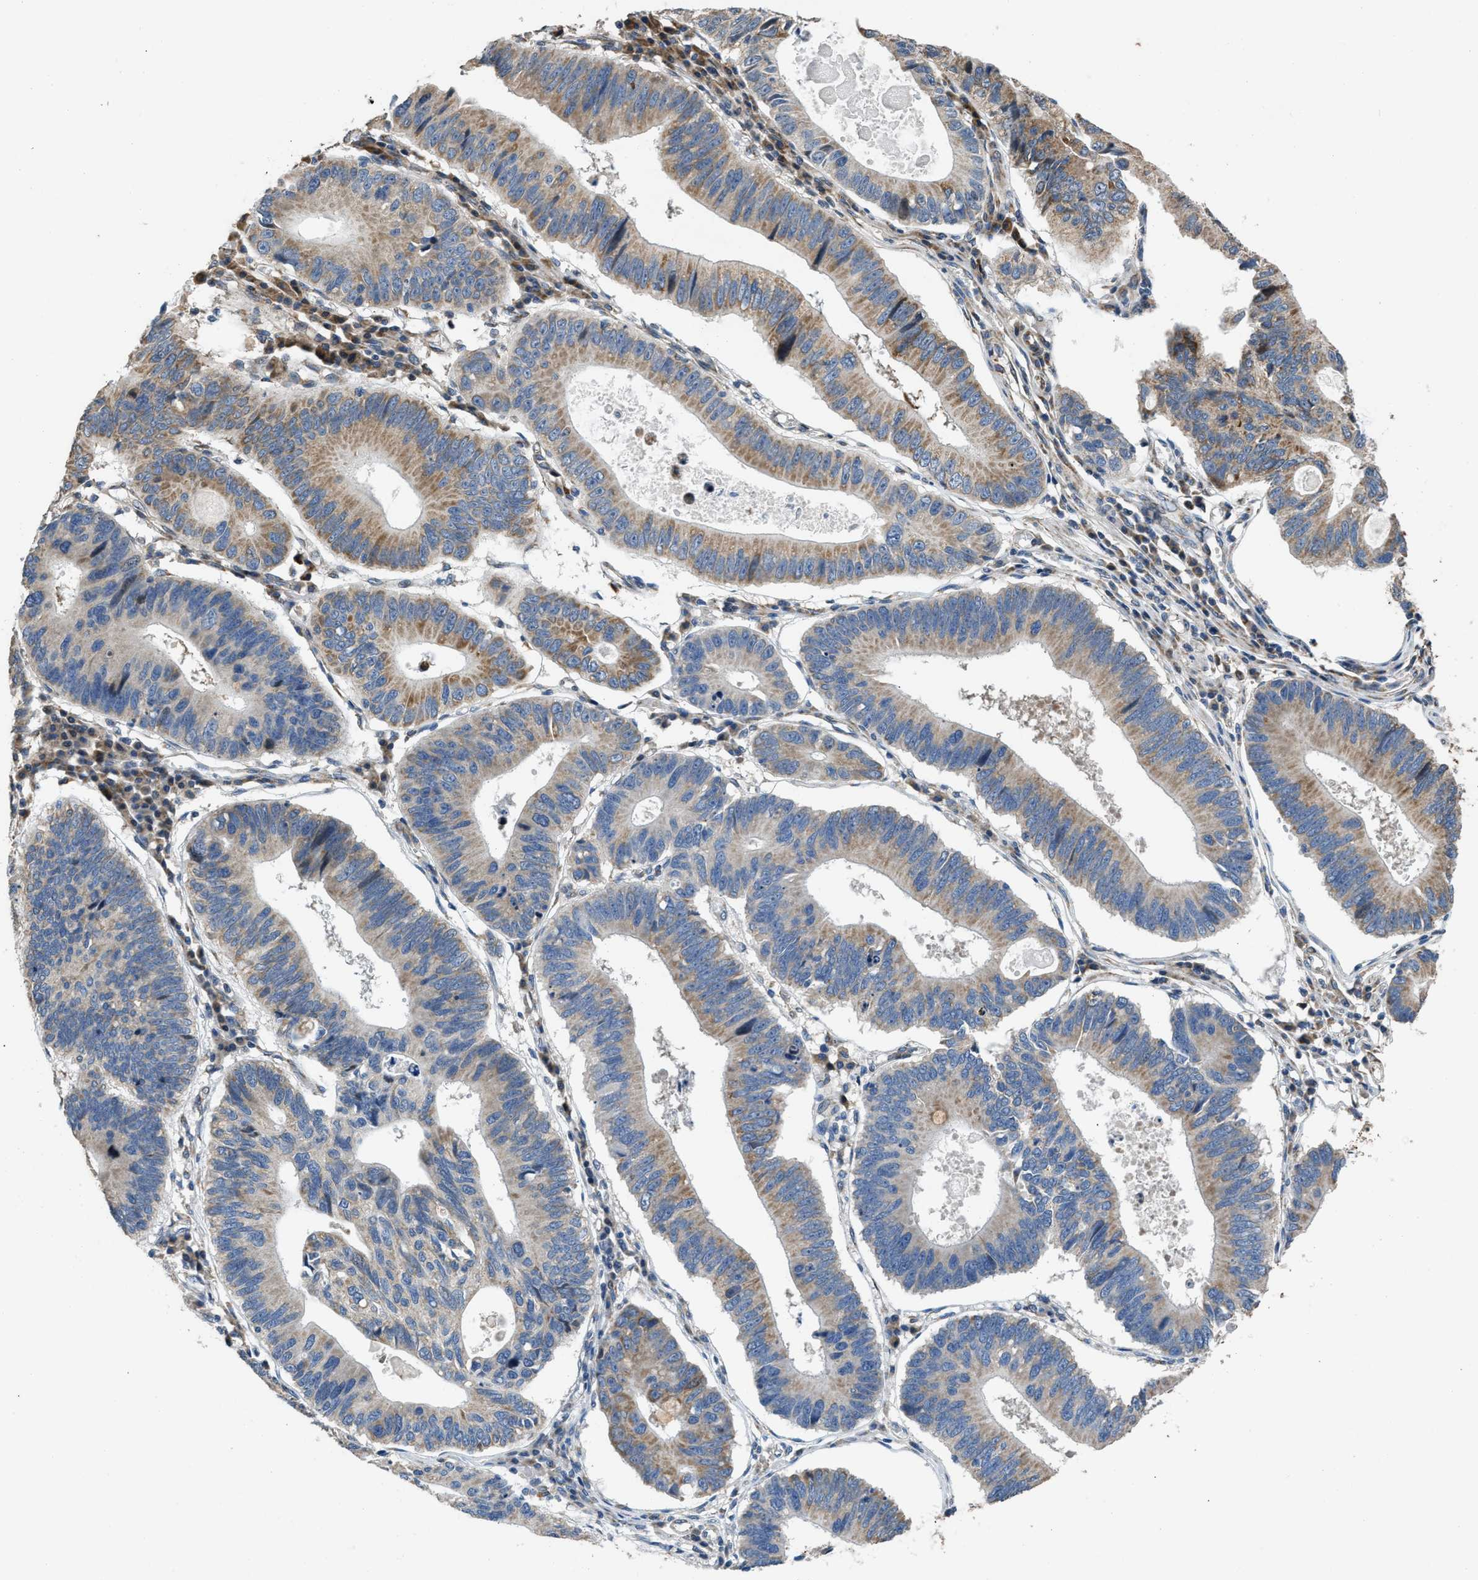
{"staining": {"intensity": "moderate", "quantity": ">75%", "location": "cytoplasmic/membranous"}, "tissue": "stomach cancer", "cell_type": "Tumor cells", "image_type": "cancer", "snomed": [{"axis": "morphology", "description": "Adenocarcinoma, NOS"}, {"axis": "topography", "description": "Stomach"}], "caption": "IHC image of neoplastic tissue: adenocarcinoma (stomach) stained using immunohistochemistry (IHC) reveals medium levels of moderate protein expression localized specifically in the cytoplasmic/membranous of tumor cells, appearing as a cytoplasmic/membranous brown color.", "gene": "TMEM150A", "patient": {"sex": "male", "age": 59}}